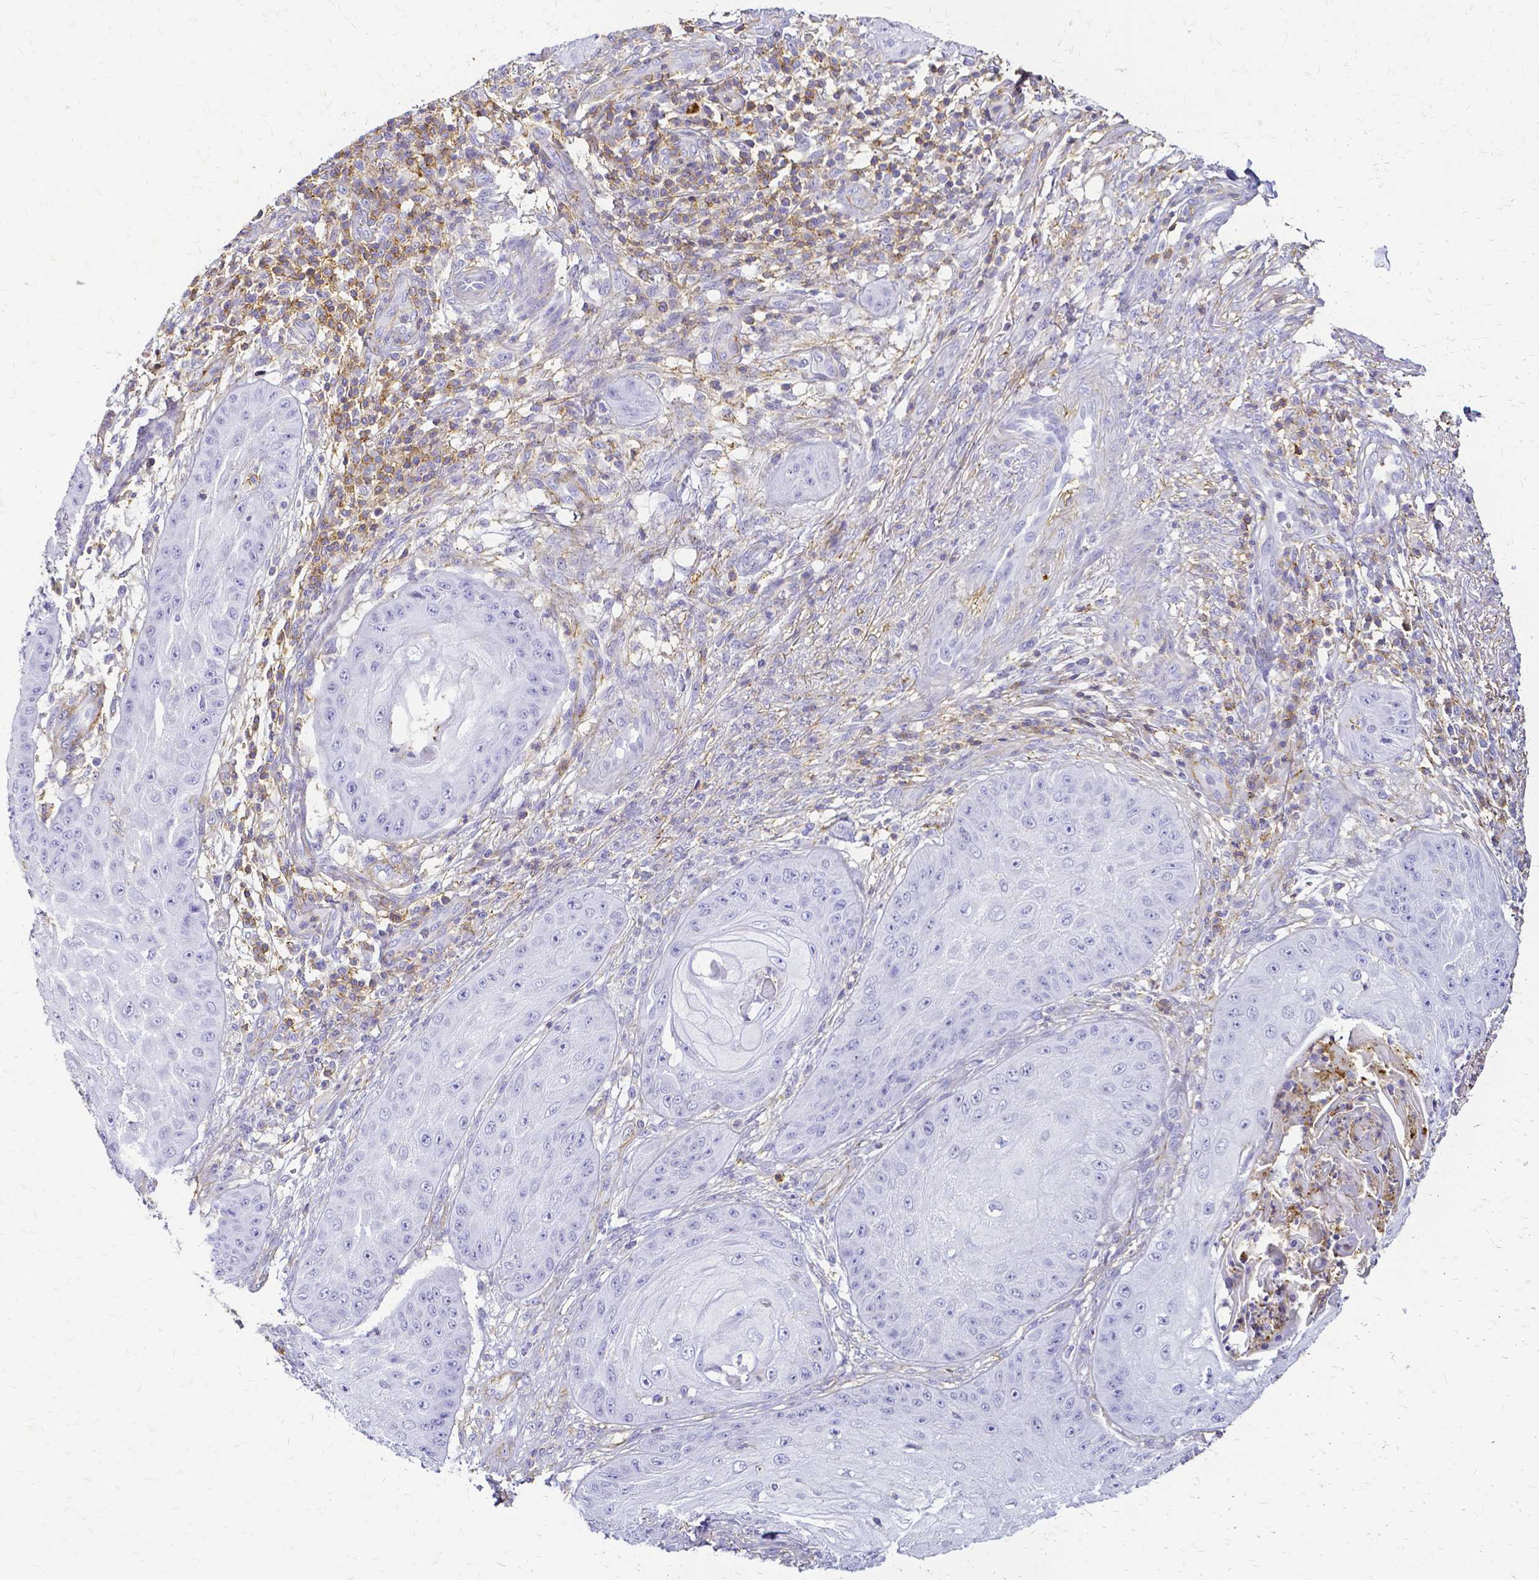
{"staining": {"intensity": "negative", "quantity": "none", "location": "none"}, "tissue": "skin cancer", "cell_type": "Tumor cells", "image_type": "cancer", "snomed": [{"axis": "morphology", "description": "Squamous cell carcinoma, NOS"}, {"axis": "topography", "description": "Skin"}], "caption": "A micrograph of human squamous cell carcinoma (skin) is negative for staining in tumor cells. (DAB (3,3'-diaminobenzidine) immunohistochemistry (IHC), high magnification).", "gene": "HSPA12A", "patient": {"sex": "male", "age": 70}}